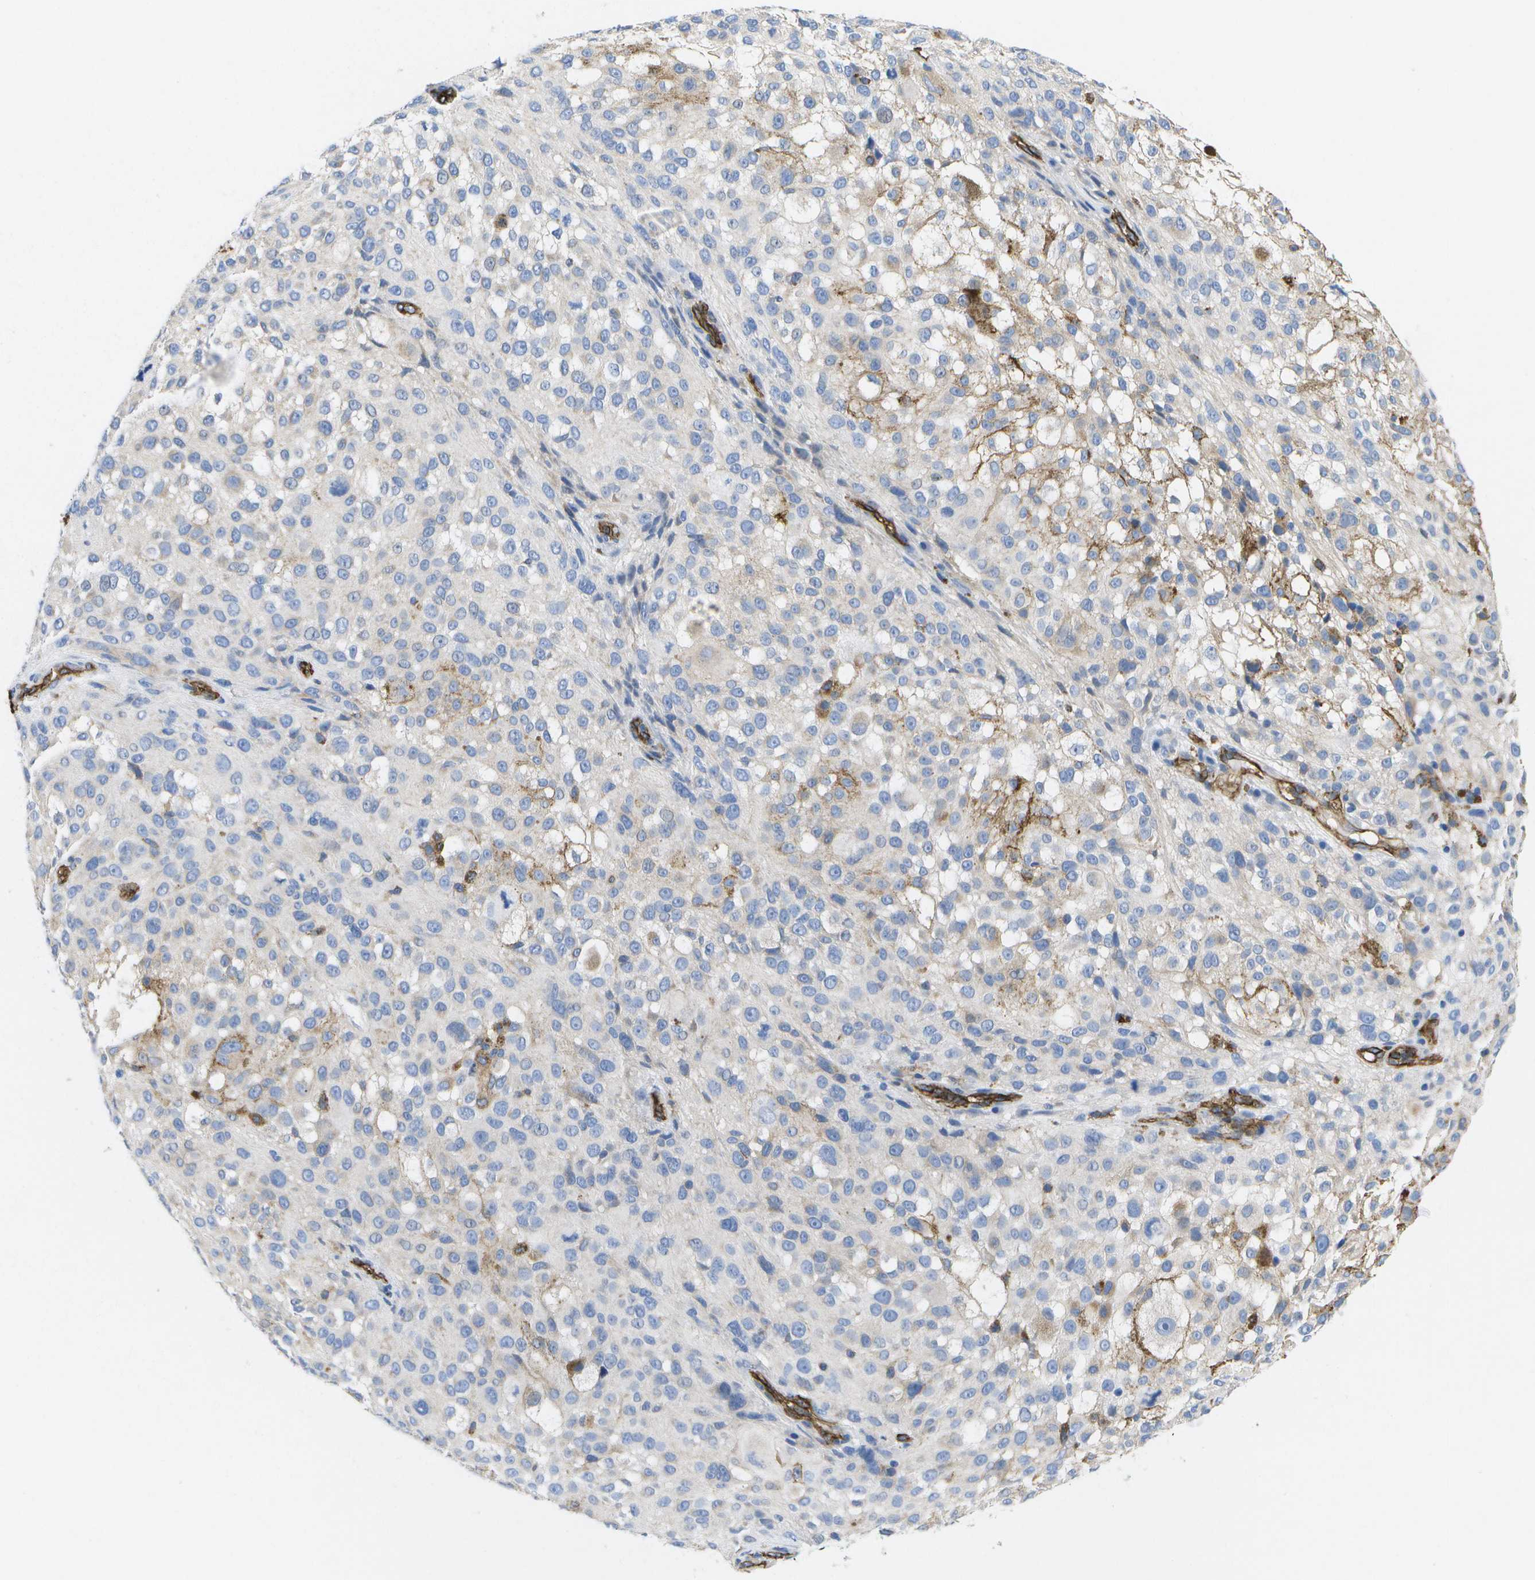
{"staining": {"intensity": "weak", "quantity": "<25%", "location": "cytoplasmic/membranous"}, "tissue": "melanoma", "cell_type": "Tumor cells", "image_type": "cancer", "snomed": [{"axis": "morphology", "description": "Necrosis, NOS"}, {"axis": "morphology", "description": "Malignant melanoma, NOS"}, {"axis": "topography", "description": "Skin"}], "caption": "This is a image of immunohistochemistry (IHC) staining of malignant melanoma, which shows no expression in tumor cells.", "gene": "DYSF", "patient": {"sex": "female", "age": 87}}